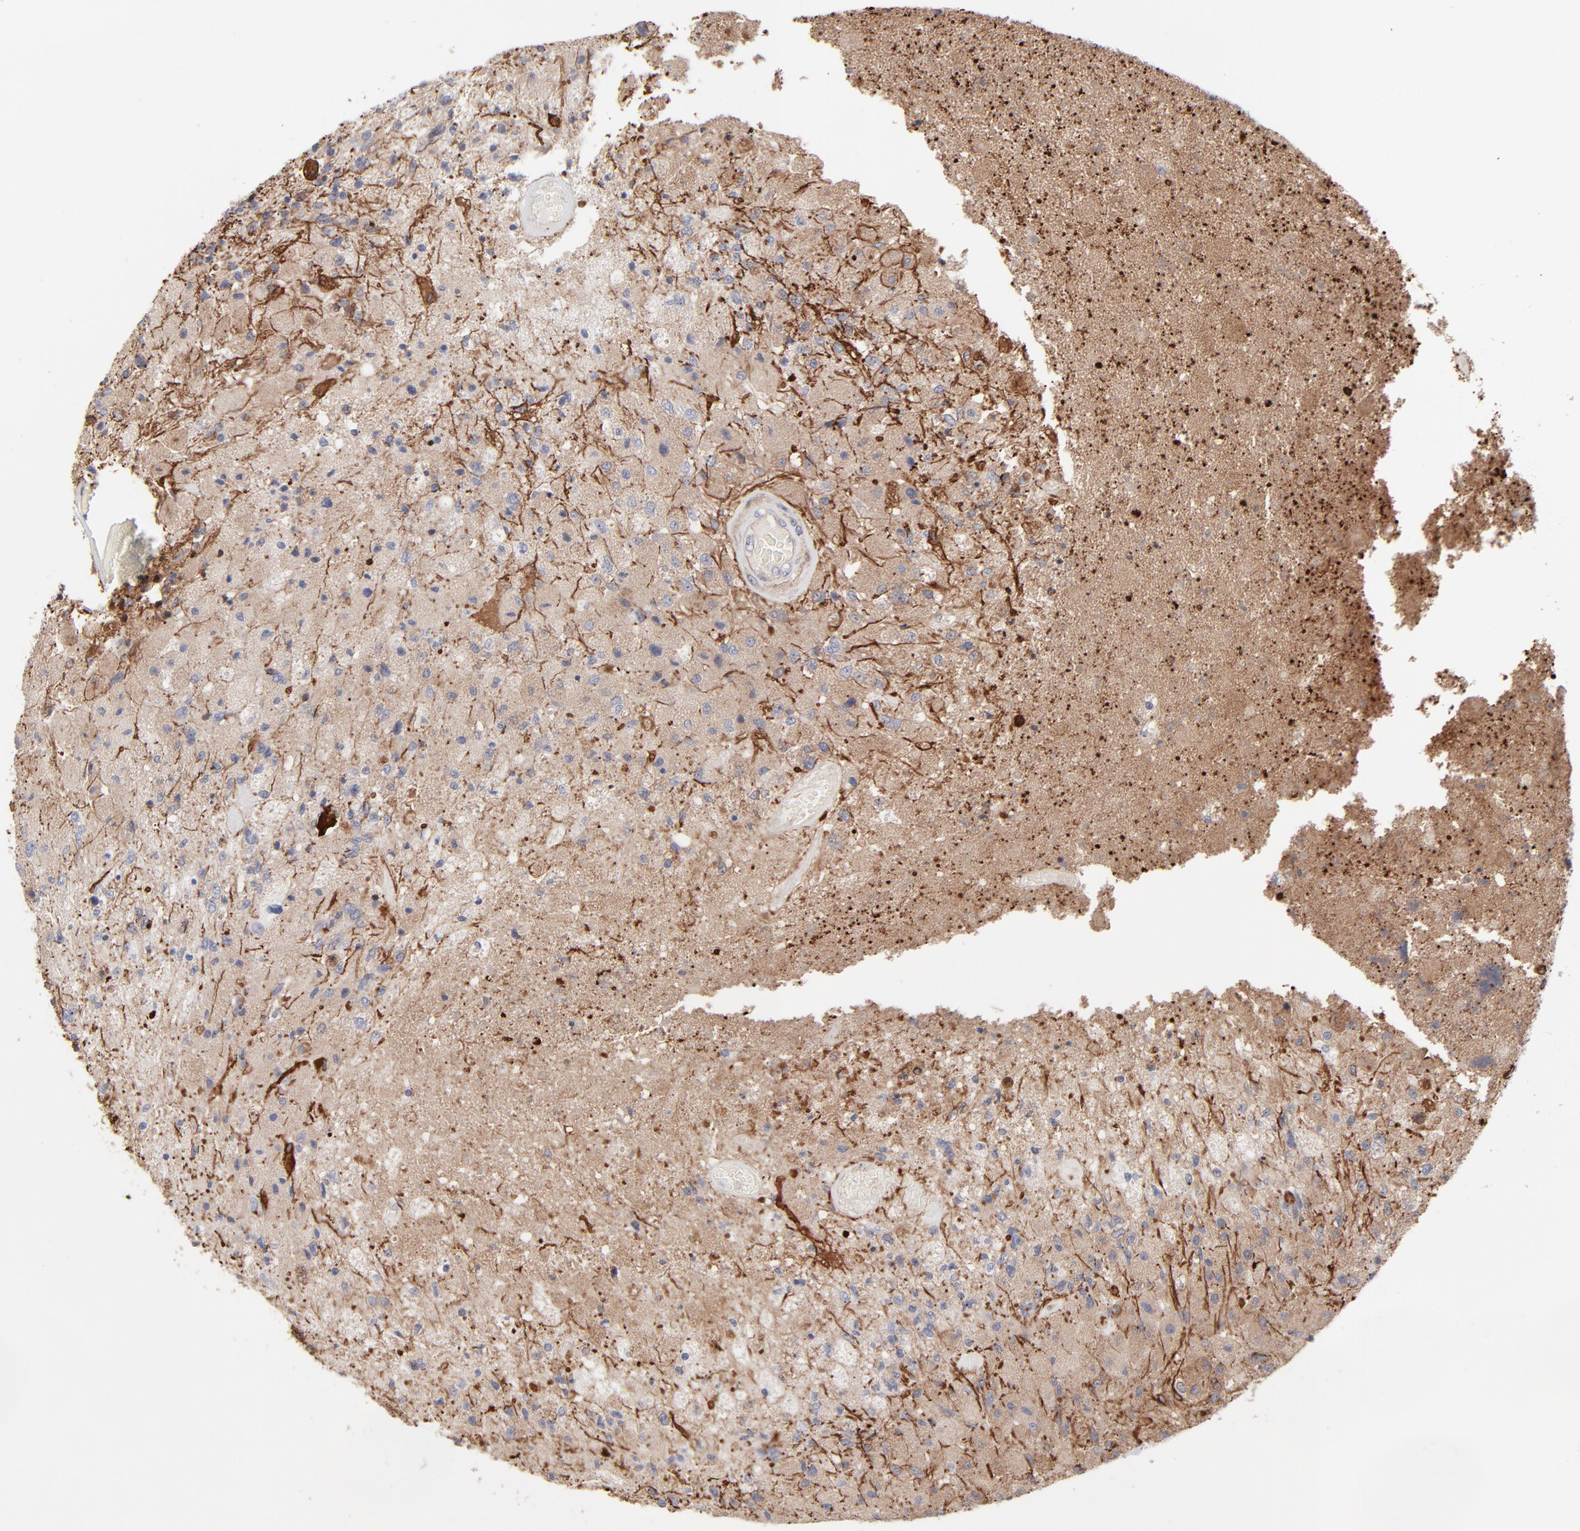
{"staining": {"intensity": "negative", "quantity": "none", "location": "none"}, "tissue": "glioma", "cell_type": "Tumor cells", "image_type": "cancer", "snomed": [{"axis": "morphology", "description": "Normal tissue, NOS"}, {"axis": "morphology", "description": "Glioma, malignant, High grade"}, {"axis": "topography", "description": "Cerebral cortex"}], "caption": "Tumor cells are negative for brown protein staining in malignant glioma (high-grade).", "gene": "PXN", "patient": {"sex": "male", "age": 77}}